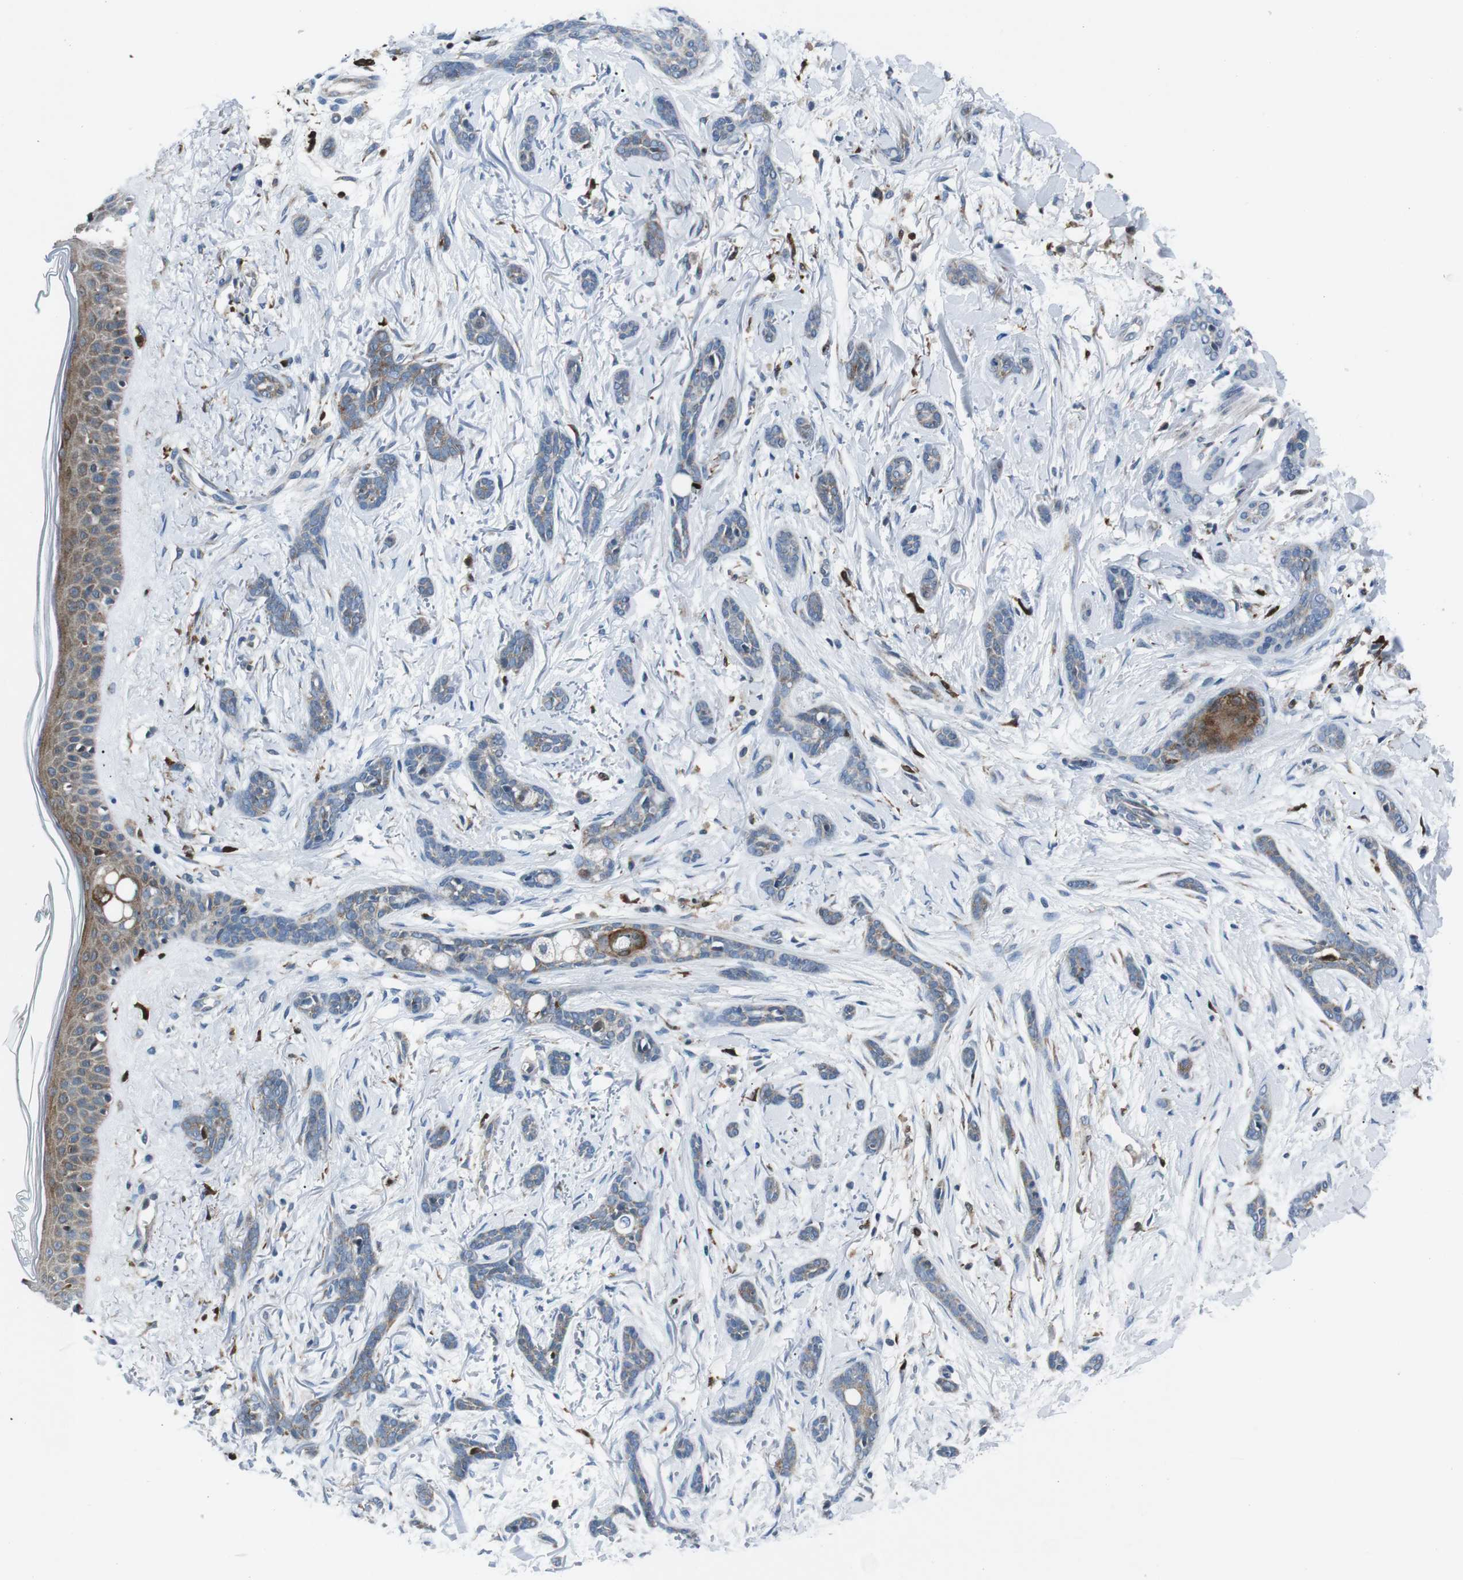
{"staining": {"intensity": "weak", "quantity": "<25%", "location": "cytoplasmic/membranous"}, "tissue": "skin cancer", "cell_type": "Tumor cells", "image_type": "cancer", "snomed": [{"axis": "morphology", "description": "Basal cell carcinoma"}, {"axis": "morphology", "description": "Adnexal tumor, benign"}, {"axis": "topography", "description": "Skin"}], "caption": "Immunohistochemical staining of skin benign adnexal tumor shows no significant expression in tumor cells.", "gene": "BLNK", "patient": {"sex": "female", "age": 42}}